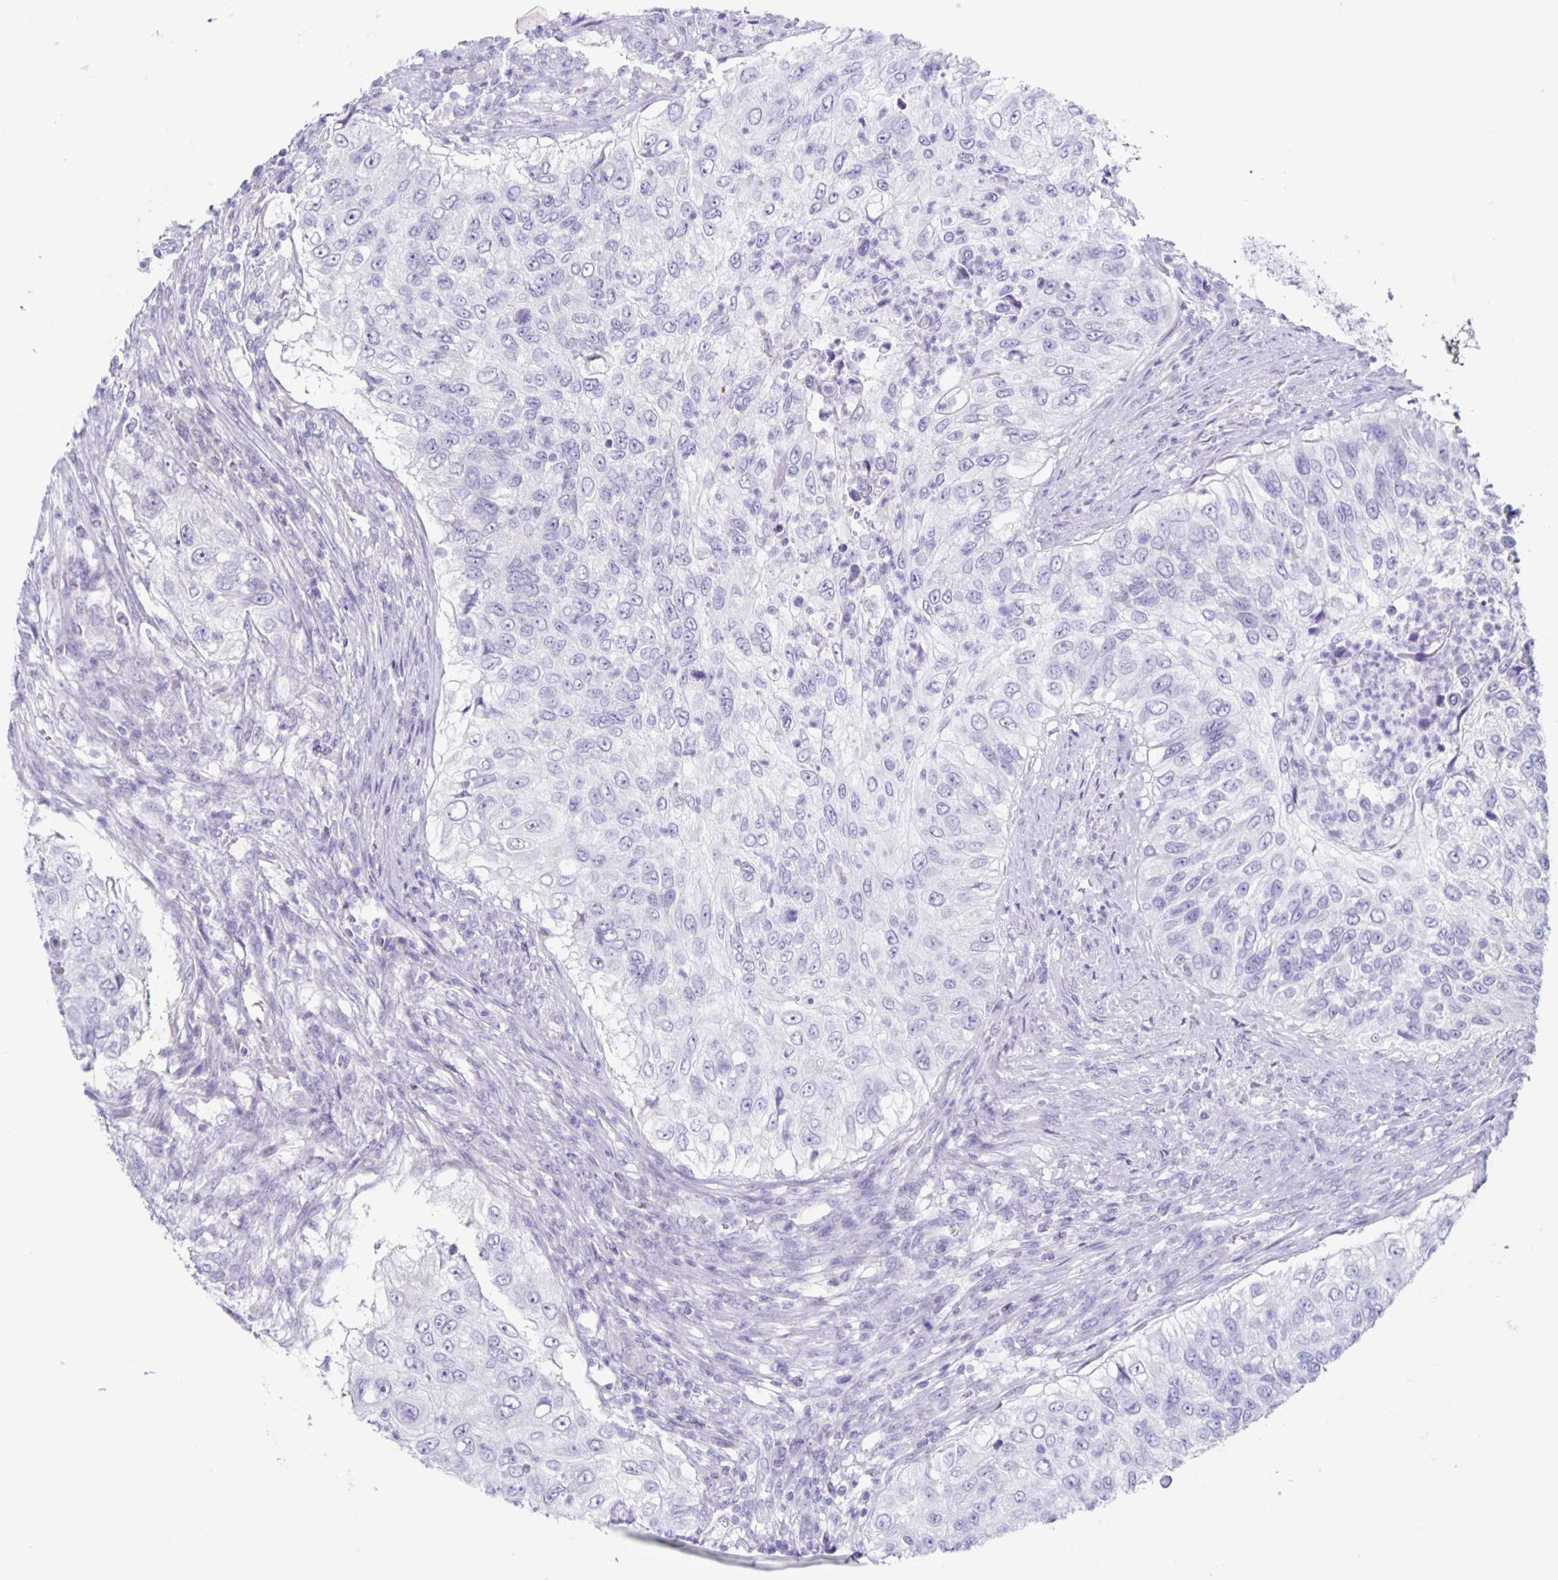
{"staining": {"intensity": "negative", "quantity": "none", "location": "none"}, "tissue": "urothelial cancer", "cell_type": "Tumor cells", "image_type": "cancer", "snomed": [{"axis": "morphology", "description": "Urothelial carcinoma, High grade"}, {"axis": "topography", "description": "Urinary bladder"}], "caption": "There is no significant expression in tumor cells of urothelial cancer.", "gene": "CT45A5", "patient": {"sex": "female", "age": 60}}